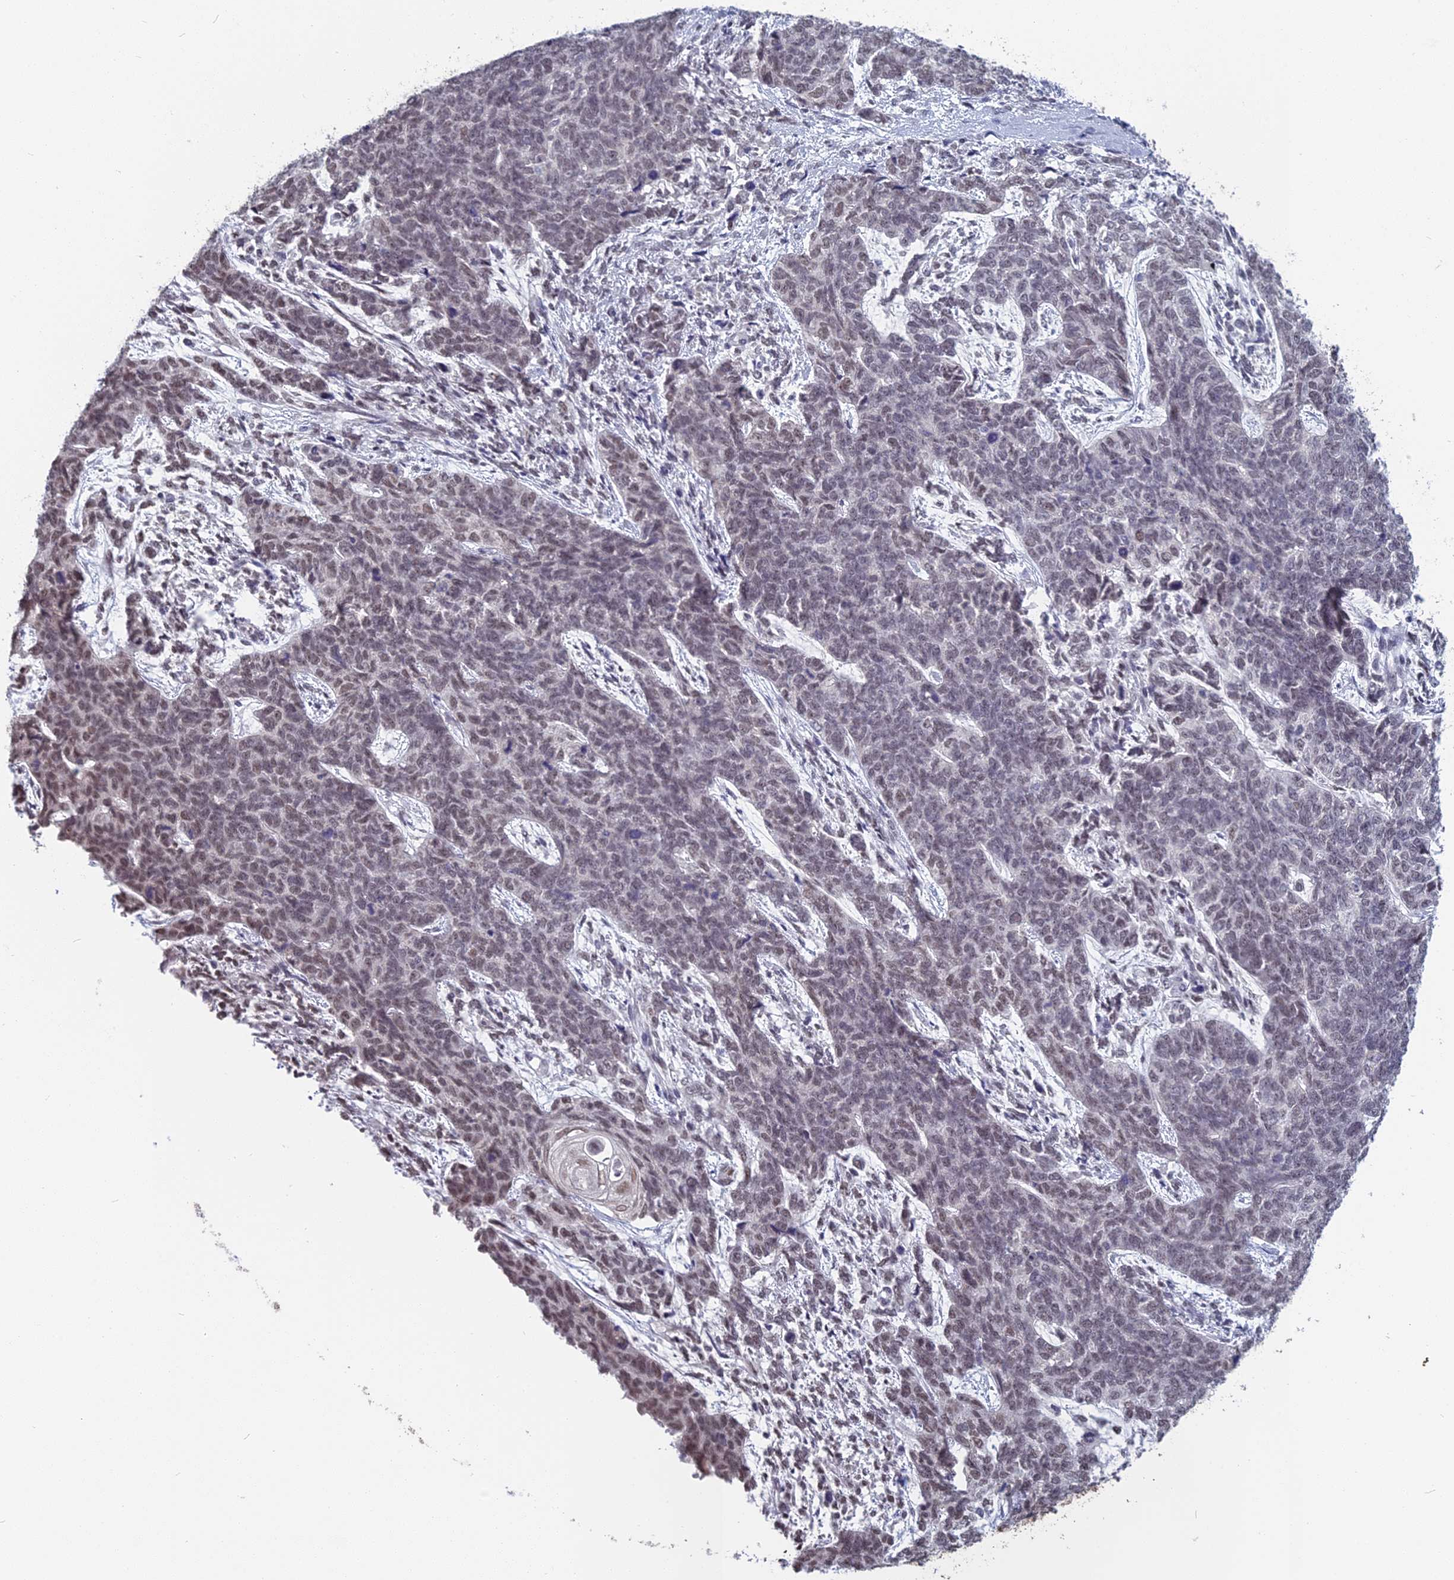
{"staining": {"intensity": "weak", "quantity": "25%-75%", "location": "nuclear"}, "tissue": "cervical cancer", "cell_type": "Tumor cells", "image_type": "cancer", "snomed": [{"axis": "morphology", "description": "Squamous cell carcinoma, NOS"}, {"axis": "topography", "description": "Cervix"}], "caption": "This photomicrograph exhibits cervical cancer (squamous cell carcinoma) stained with immunohistochemistry (IHC) to label a protein in brown. The nuclear of tumor cells show weak positivity for the protein. Nuclei are counter-stained blue.", "gene": "MT-CO3", "patient": {"sex": "female", "age": 63}}